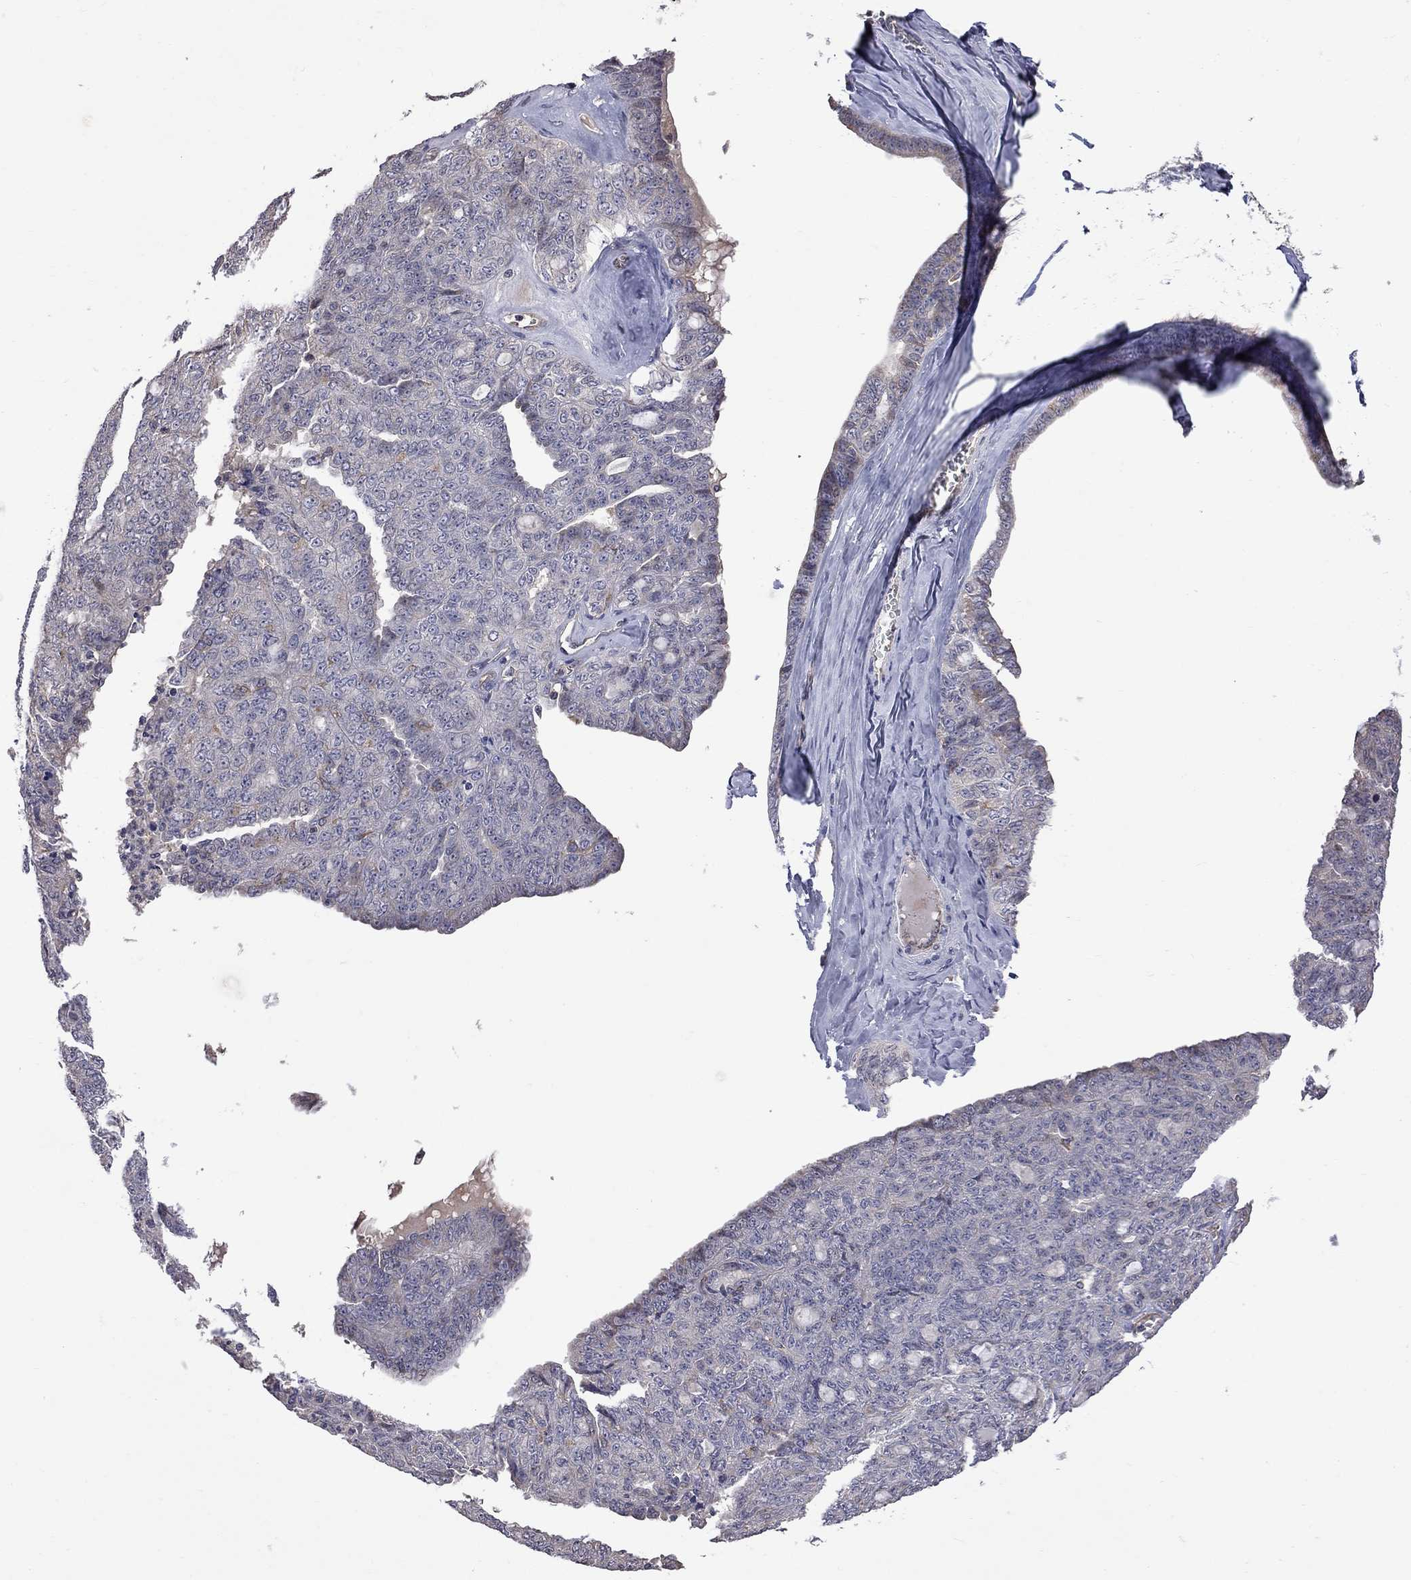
{"staining": {"intensity": "negative", "quantity": "none", "location": "none"}, "tissue": "ovarian cancer", "cell_type": "Tumor cells", "image_type": "cancer", "snomed": [{"axis": "morphology", "description": "Cystadenocarcinoma, serous, NOS"}, {"axis": "topography", "description": "Ovary"}], "caption": "This is a histopathology image of IHC staining of serous cystadenocarcinoma (ovarian), which shows no staining in tumor cells.", "gene": "ABI3", "patient": {"sex": "female", "age": 71}}